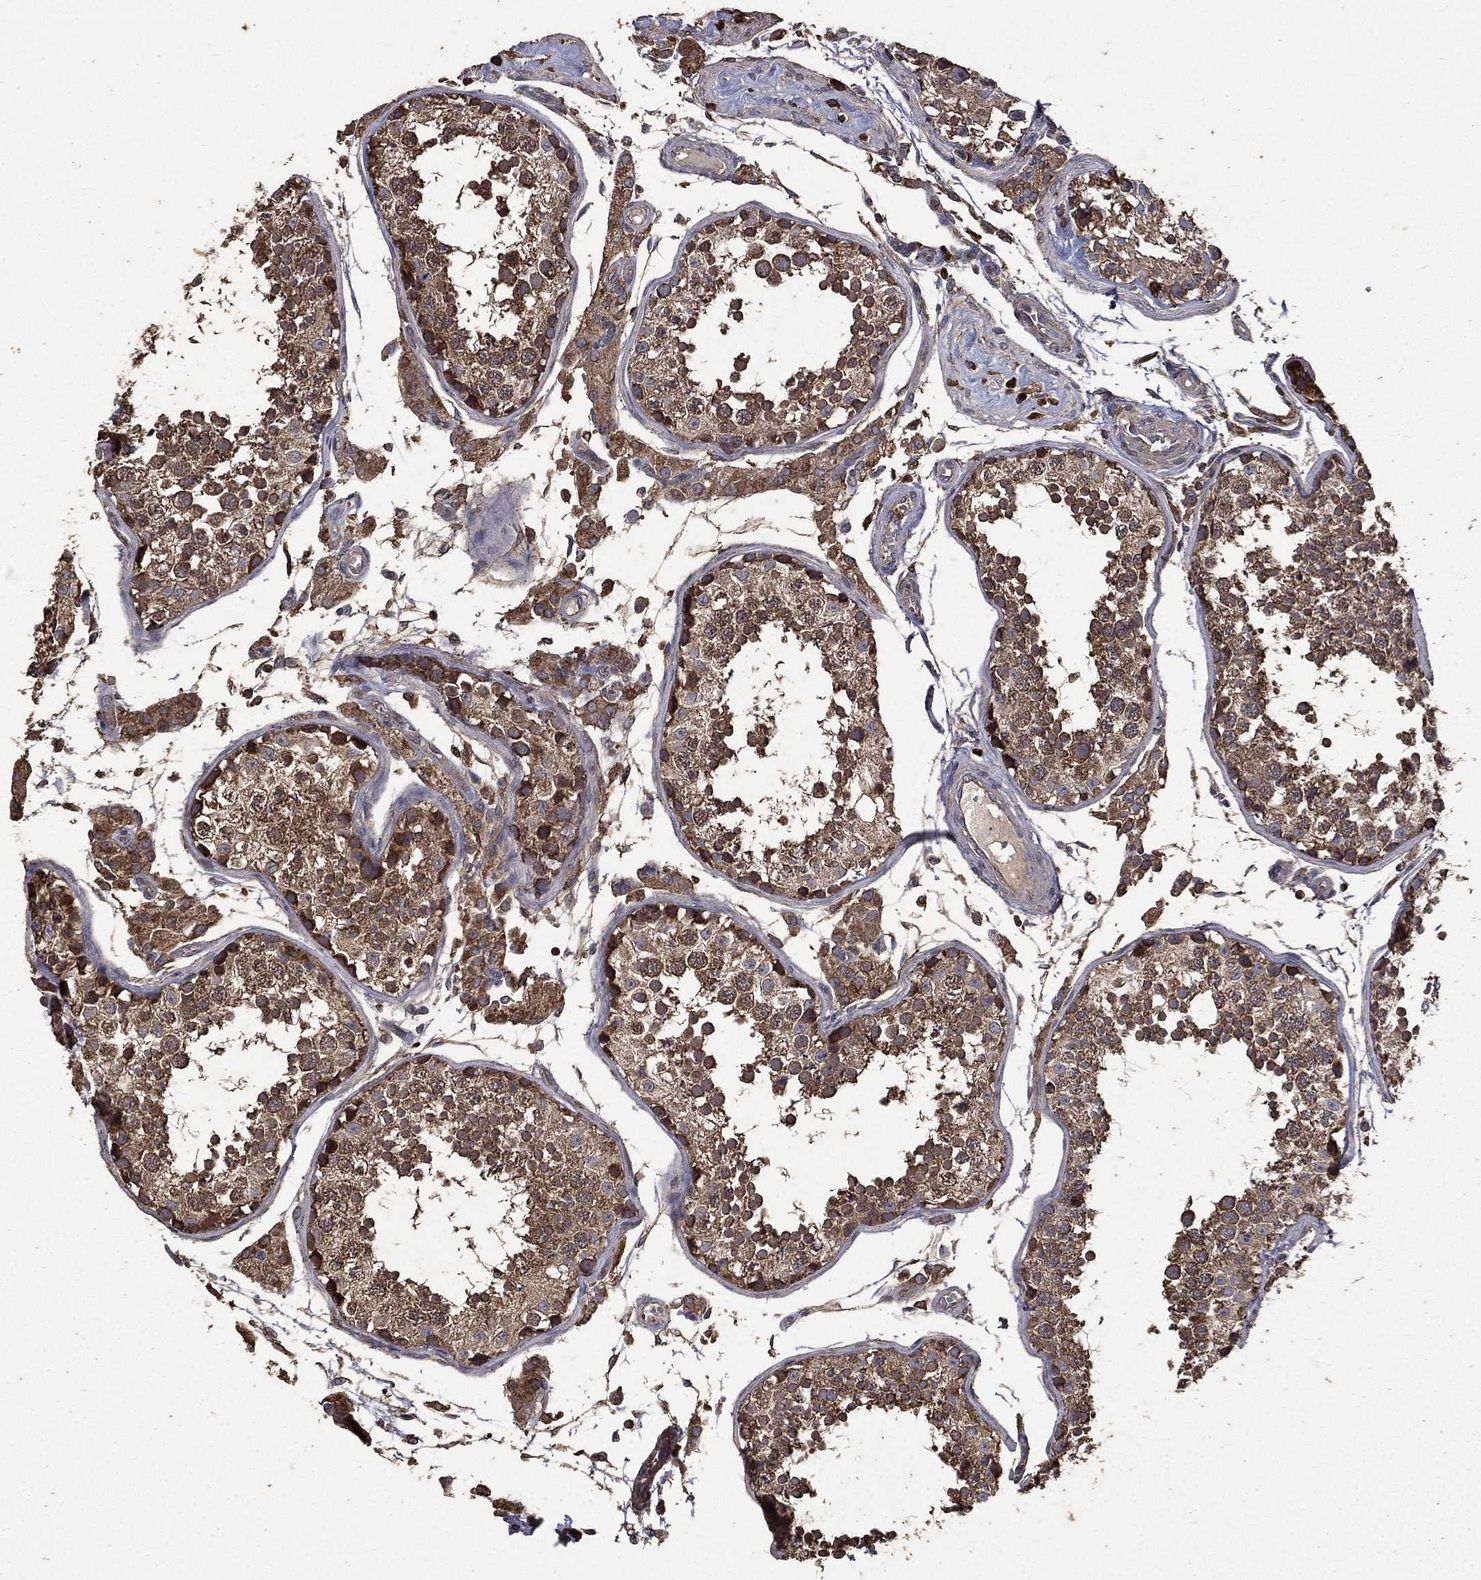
{"staining": {"intensity": "strong", "quantity": "25%-75%", "location": "cytoplasmic/membranous"}, "tissue": "testis", "cell_type": "Cells in seminiferous ducts", "image_type": "normal", "snomed": [{"axis": "morphology", "description": "Normal tissue, NOS"}, {"axis": "topography", "description": "Testis"}], "caption": "A brown stain highlights strong cytoplasmic/membranous positivity of a protein in cells in seminiferous ducts of normal human testis.", "gene": "METTL27", "patient": {"sex": "male", "age": 29}}